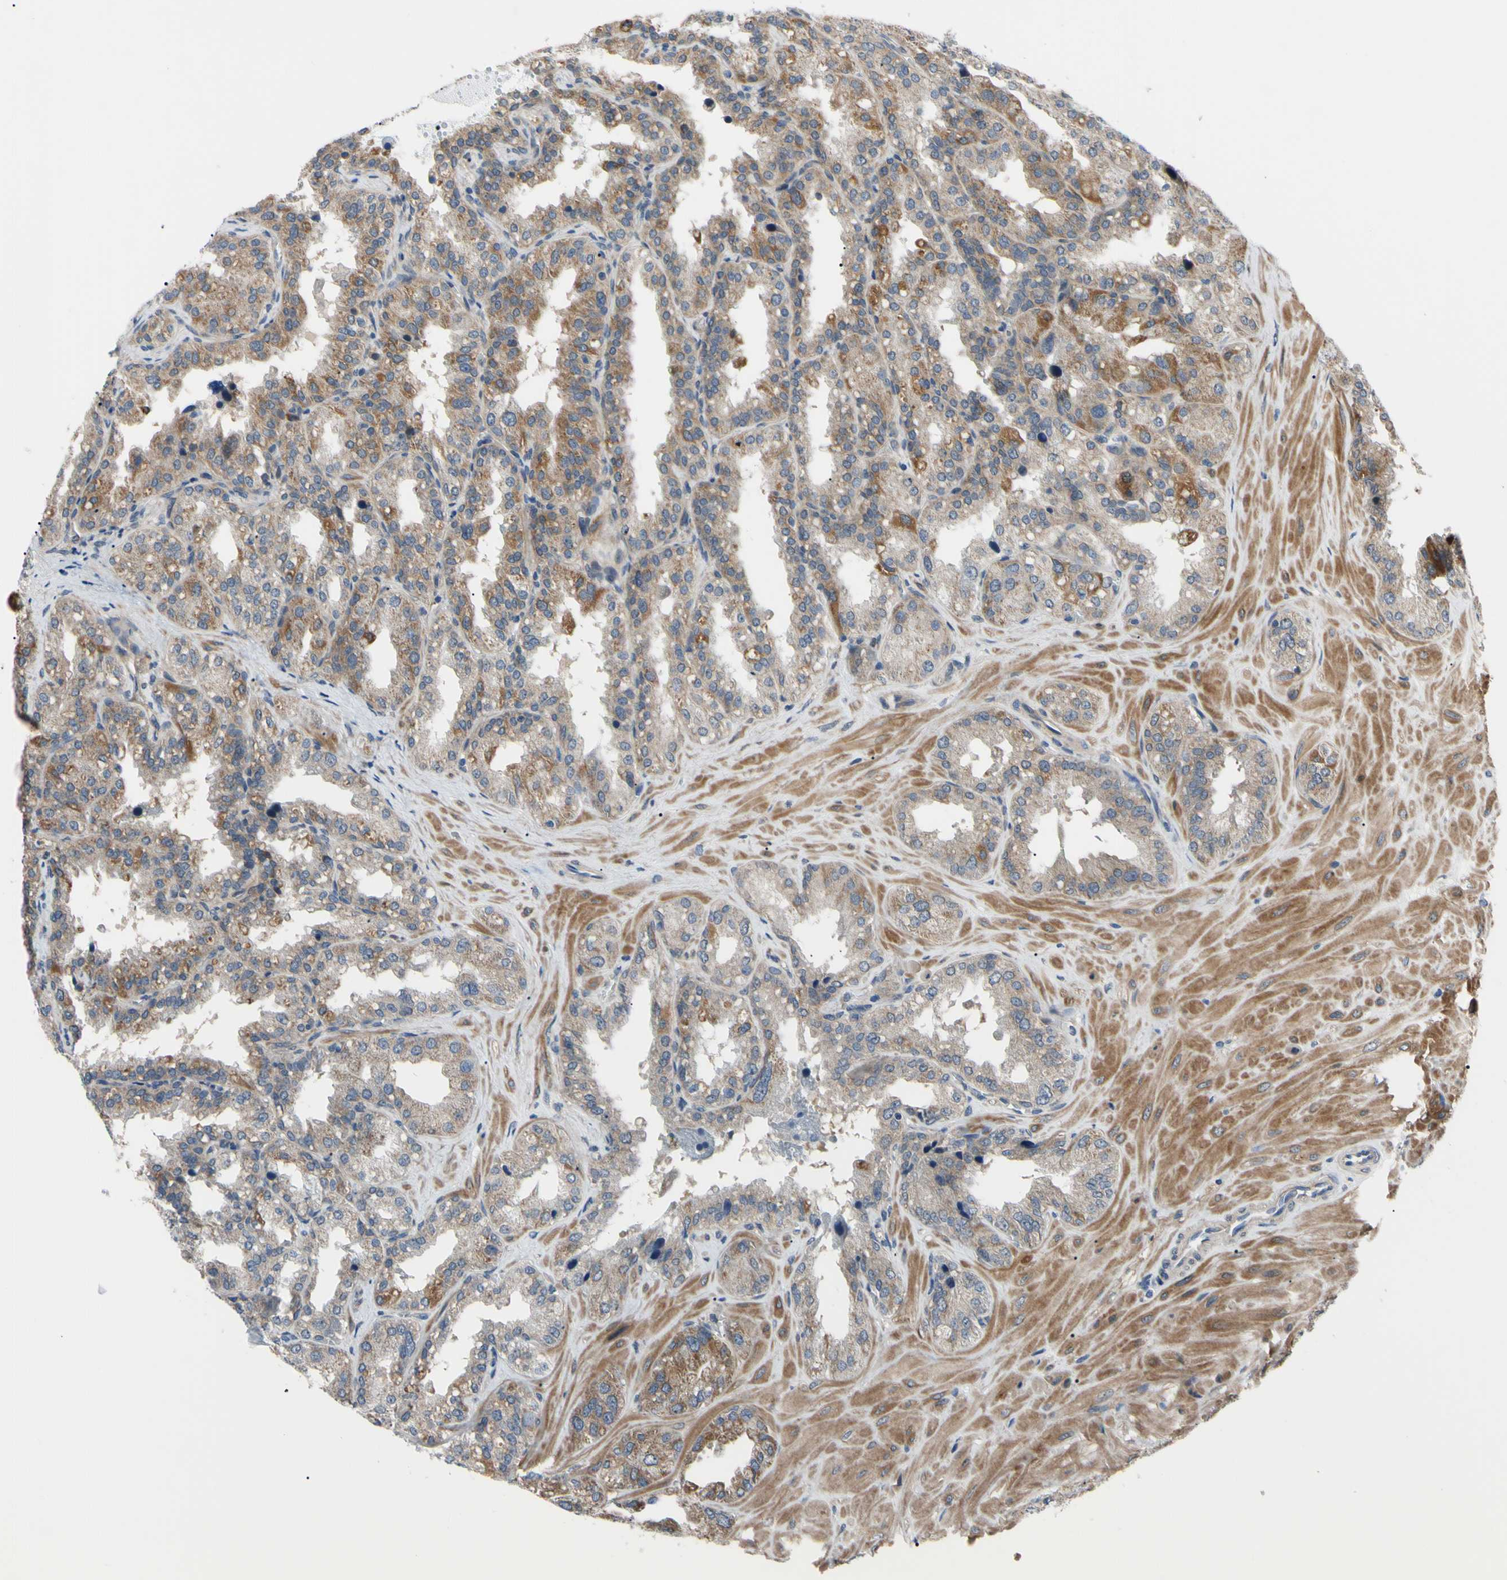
{"staining": {"intensity": "moderate", "quantity": "25%-75%", "location": "cytoplasmic/membranous"}, "tissue": "seminal vesicle", "cell_type": "Glandular cells", "image_type": "normal", "snomed": [{"axis": "morphology", "description": "Normal tissue, NOS"}, {"axis": "topography", "description": "Prostate"}, {"axis": "topography", "description": "Seminal veicle"}], "caption": "The immunohistochemical stain labels moderate cytoplasmic/membranous staining in glandular cells of benign seminal vesicle. Using DAB (3,3'-diaminobenzidine) (brown) and hematoxylin (blue) stains, captured at high magnification using brightfield microscopy.", "gene": "SVIL", "patient": {"sex": "male", "age": 51}}